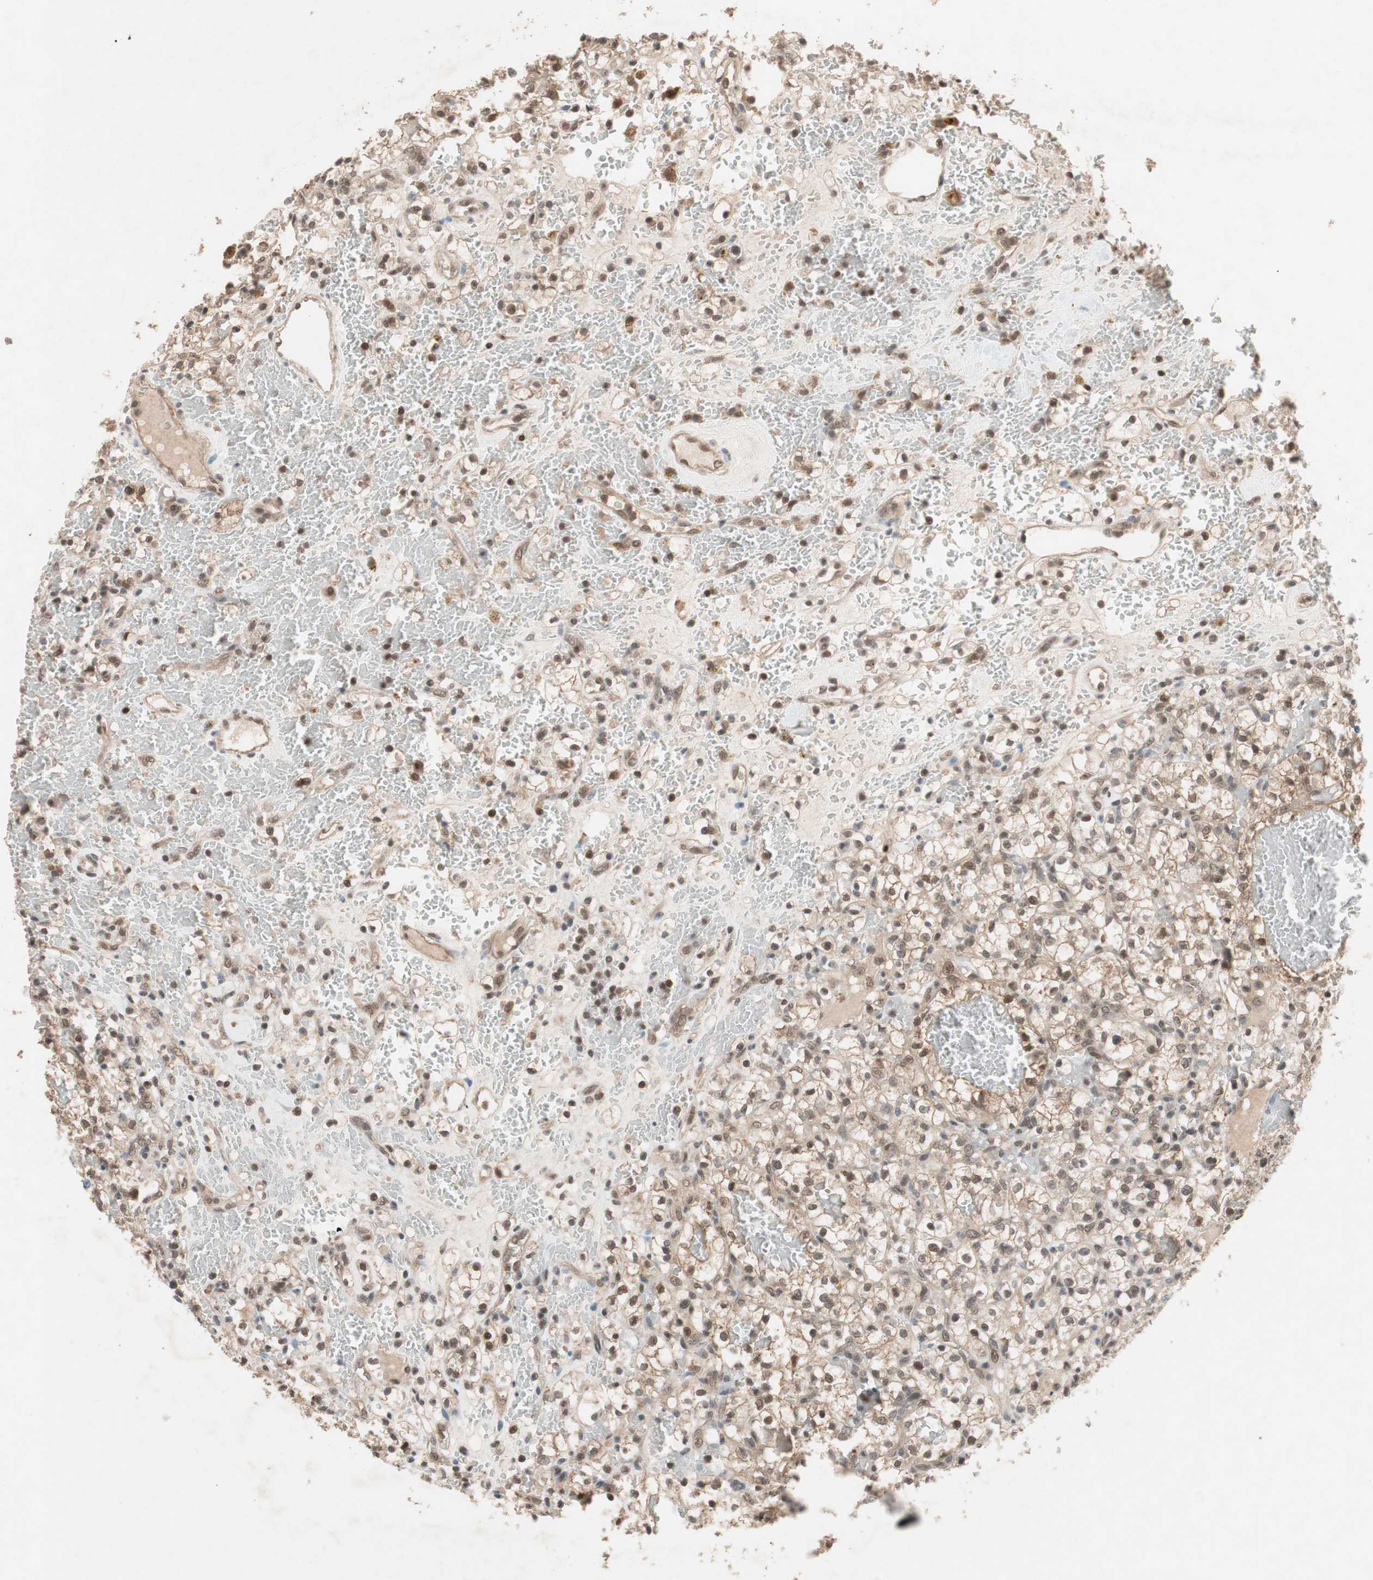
{"staining": {"intensity": "moderate", "quantity": ">75%", "location": "cytoplasmic/membranous,nuclear"}, "tissue": "renal cancer", "cell_type": "Tumor cells", "image_type": "cancer", "snomed": [{"axis": "morphology", "description": "Adenocarcinoma, NOS"}, {"axis": "topography", "description": "Kidney"}], "caption": "Tumor cells exhibit moderate cytoplasmic/membranous and nuclear positivity in approximately >75% of cells in renal adenocarcinoma.", "gene": "GART", "patient": {"sex": "female", "age": 60}}